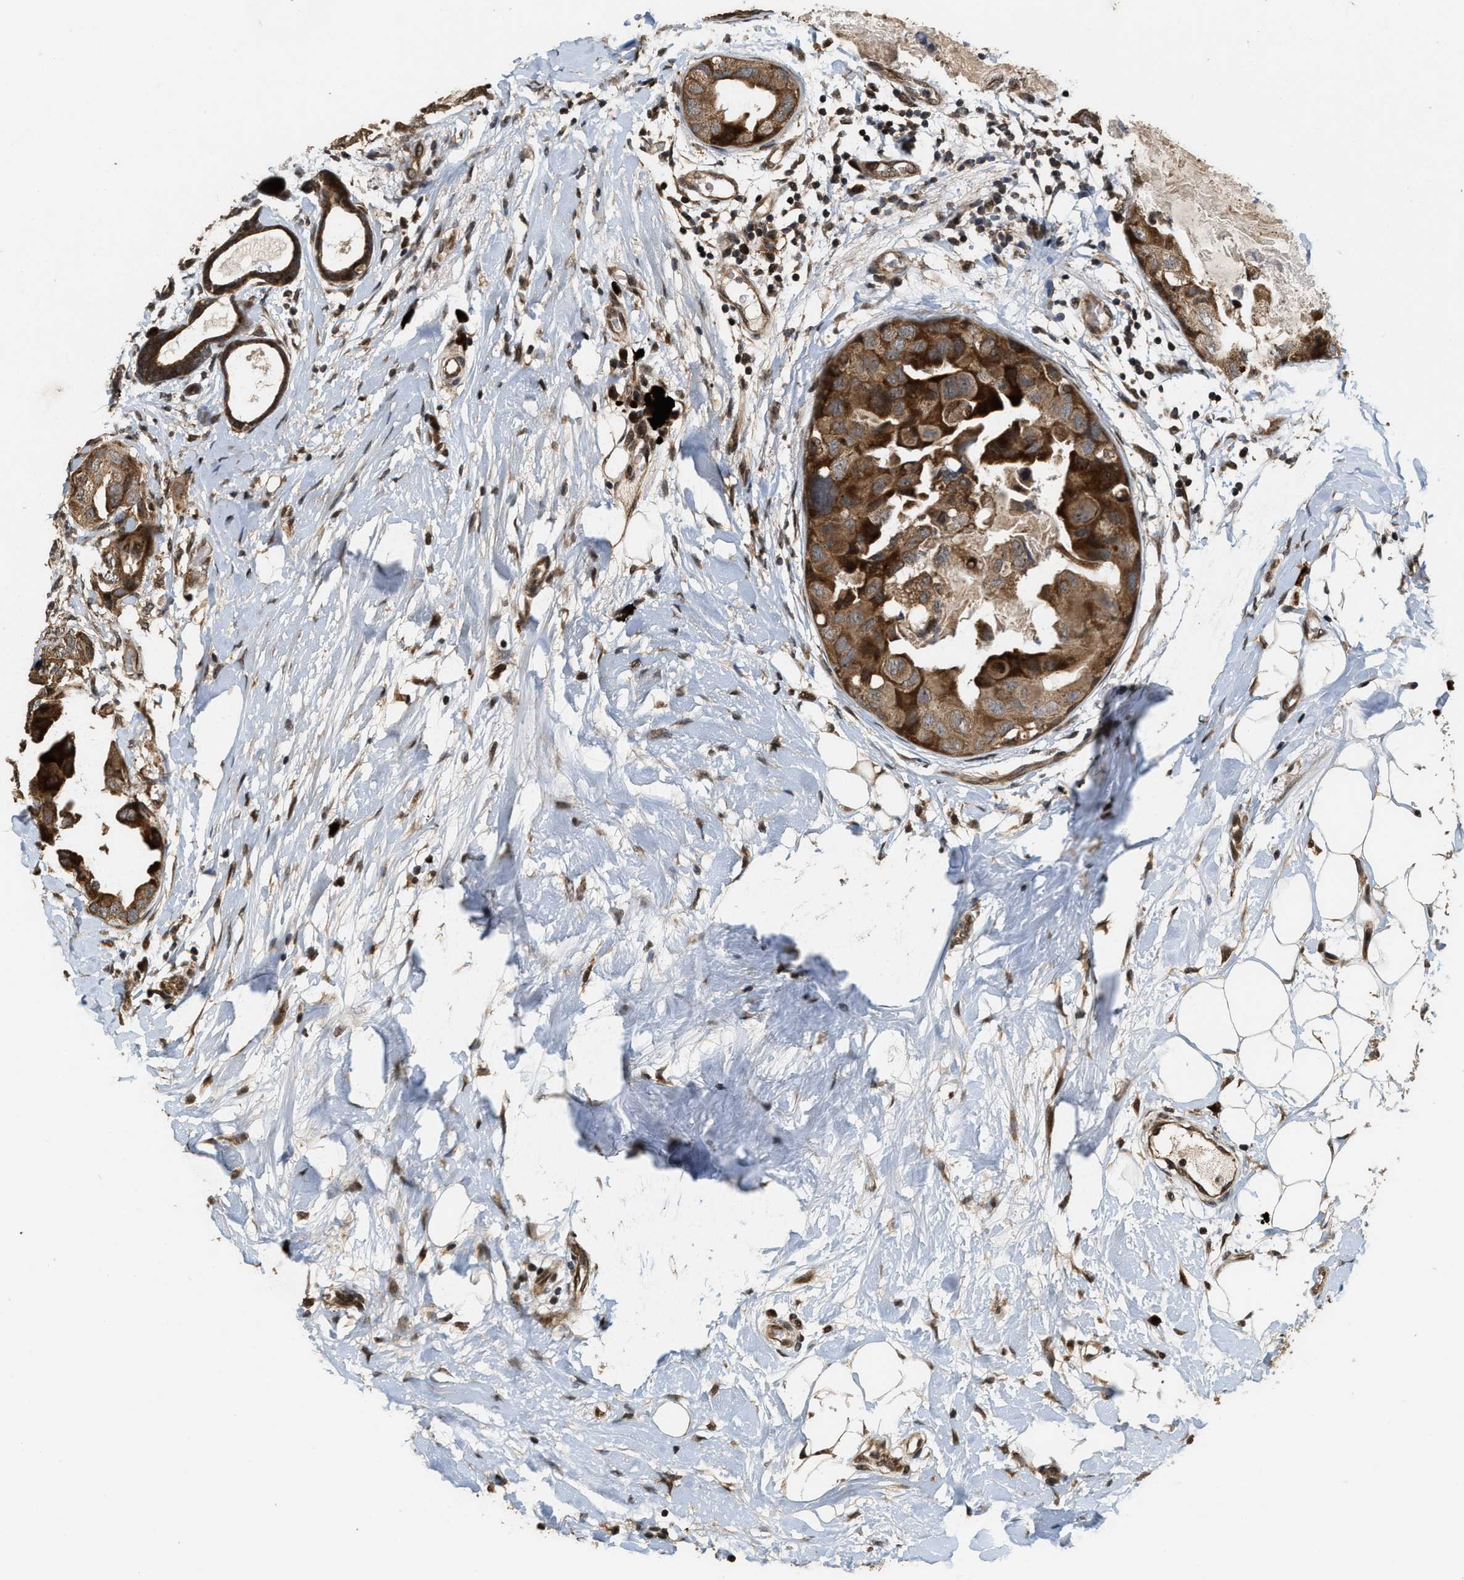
{"staining": {"intensity": "moderate", "quantity": ">75%", "location": "cytoplasmic/membranous"}, "tissue": "breast cancer", "cell_type": "Tumor cells", "image_type": "cancer", "snomed": [{"axis": "morphology", "description": "Duct carcinoma"}, {"axis": "topography", "description": "Breast"}], "caption": "Human breast cancer stained with a brown dye displays moderate cytoplasmic/membranous positive positivity in approximately >75% of tumor cells.", "gene": "ELP2", "patient": {"sex": "female", "age": 40}}